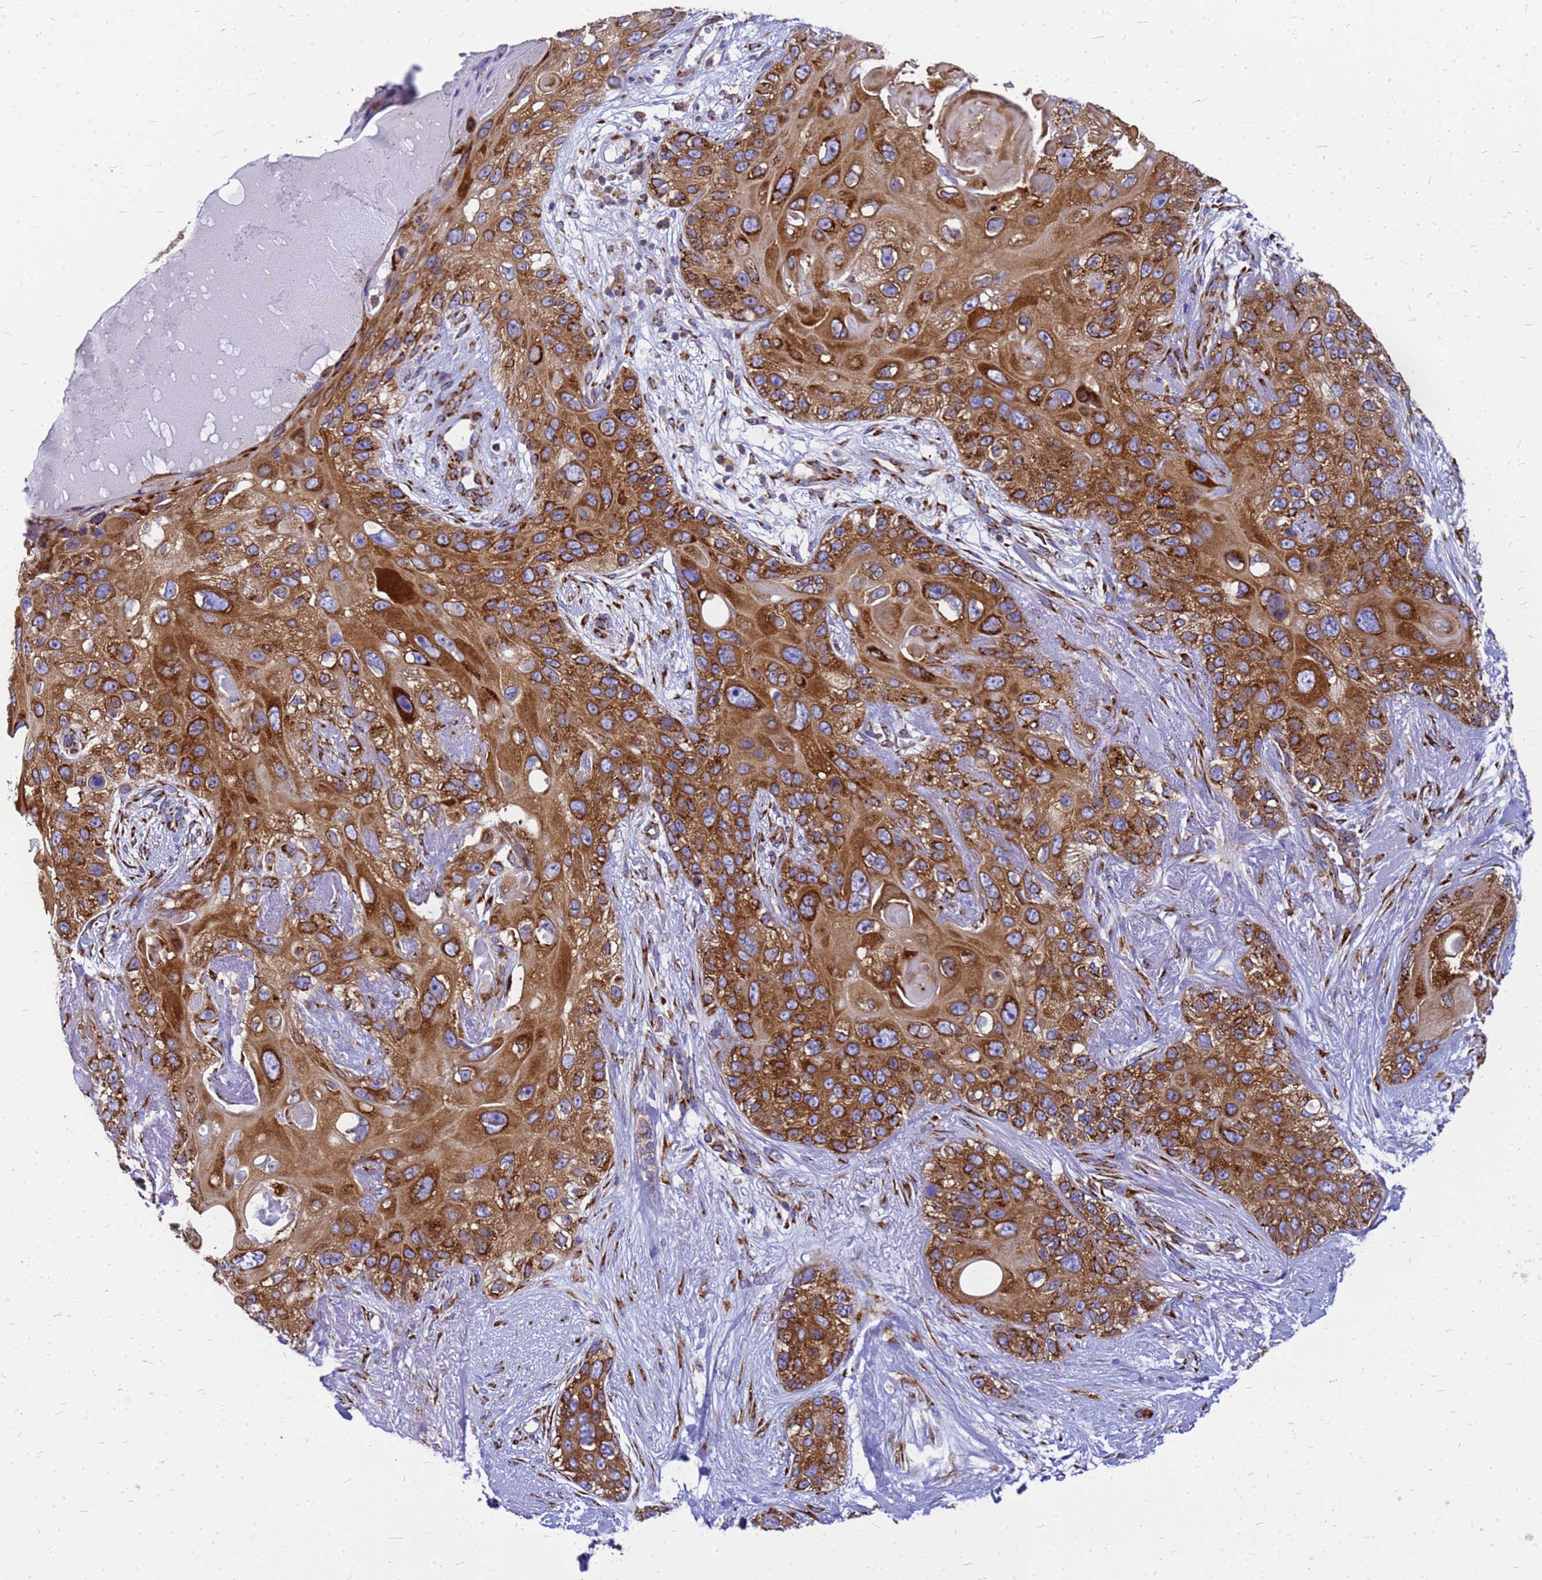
{"staining": {"intensity": "strong", "quantity": ">75%", "location": "cytoplasmic/membranous"}, "tissue": "skin cancer", "cell_type": "Tumor cells", "image_type": "cancer", "snomed": [{"axis": "morphology", "description": "Normal tissue, NOS"}, {"axis": "morphology", "description": "Squamous cell carcinoma, NOS"}, {"axis": "topography", "description": "Skin"}], "caption": "Immunohistochemistry (IHC) histopathology image of neoplastic tissue: skin cancer stained using immunohistochemistry demonstrates high levels of strong protein expression localized specifically in the cytoplasmic/membranous of tumor cells, appearing as a cytoplasmic/membranous brown color.", "gene": "EEF1D", "patient": {"sex": "male", "age": 72}}